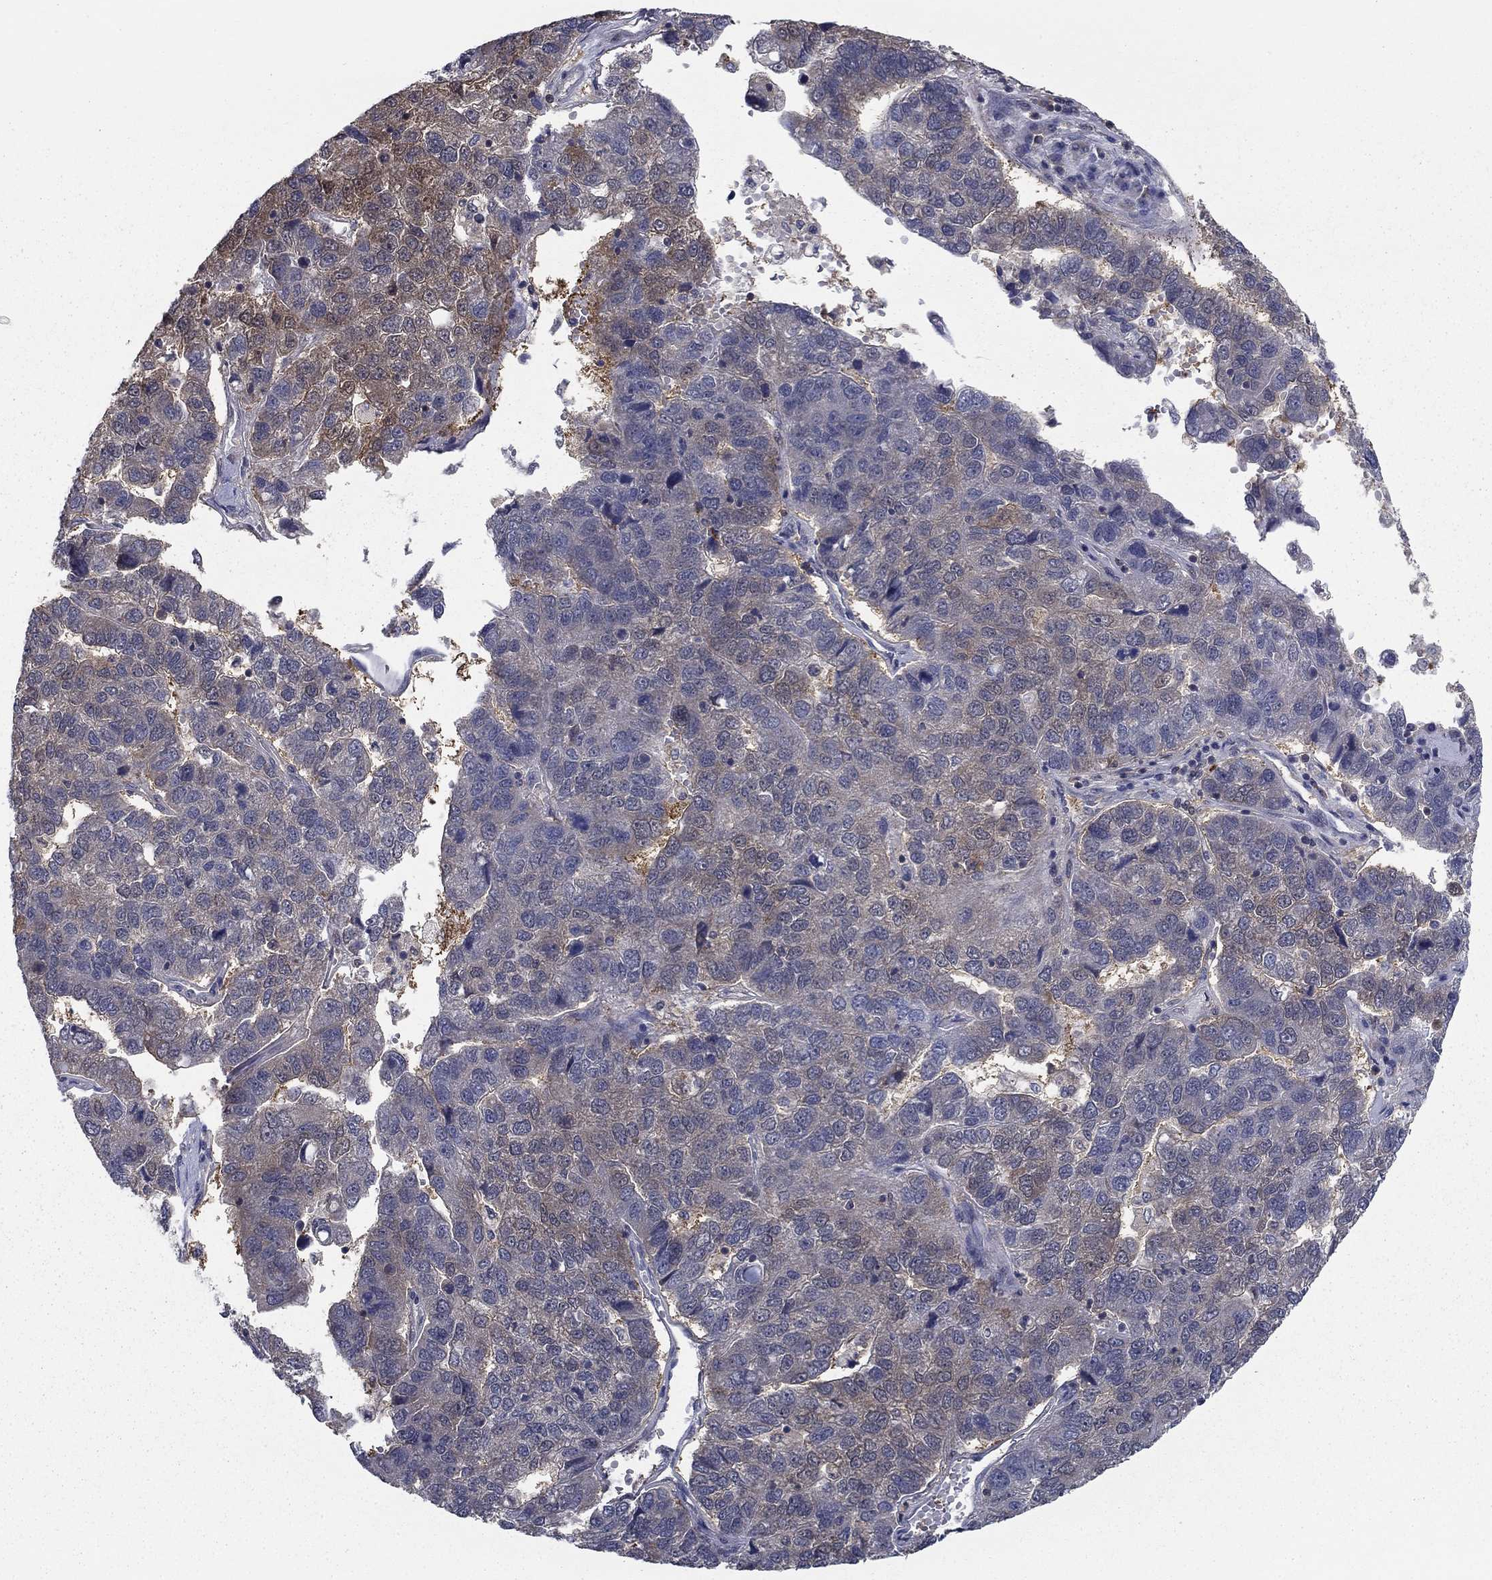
{"staining": {"intensity": "negative", "quantity": "none", "location": "none"}, "tissue": "pancreatic cancer", "cell_type": "Tumor cells", "image_type": "cancer", "snomed": [{"axis": "morphology", "description": "Adenocarcinoma, NOS"}, {"axis": "topography", "description": "Pancreas"}], "caption": "Human pancreatic cancer (adenocarcinoma) stained for a protein using immunohistochemistry displays no expression in tumor cells.", "gene": "NIT2", "patient": {"sex": "female", "age": 61}}